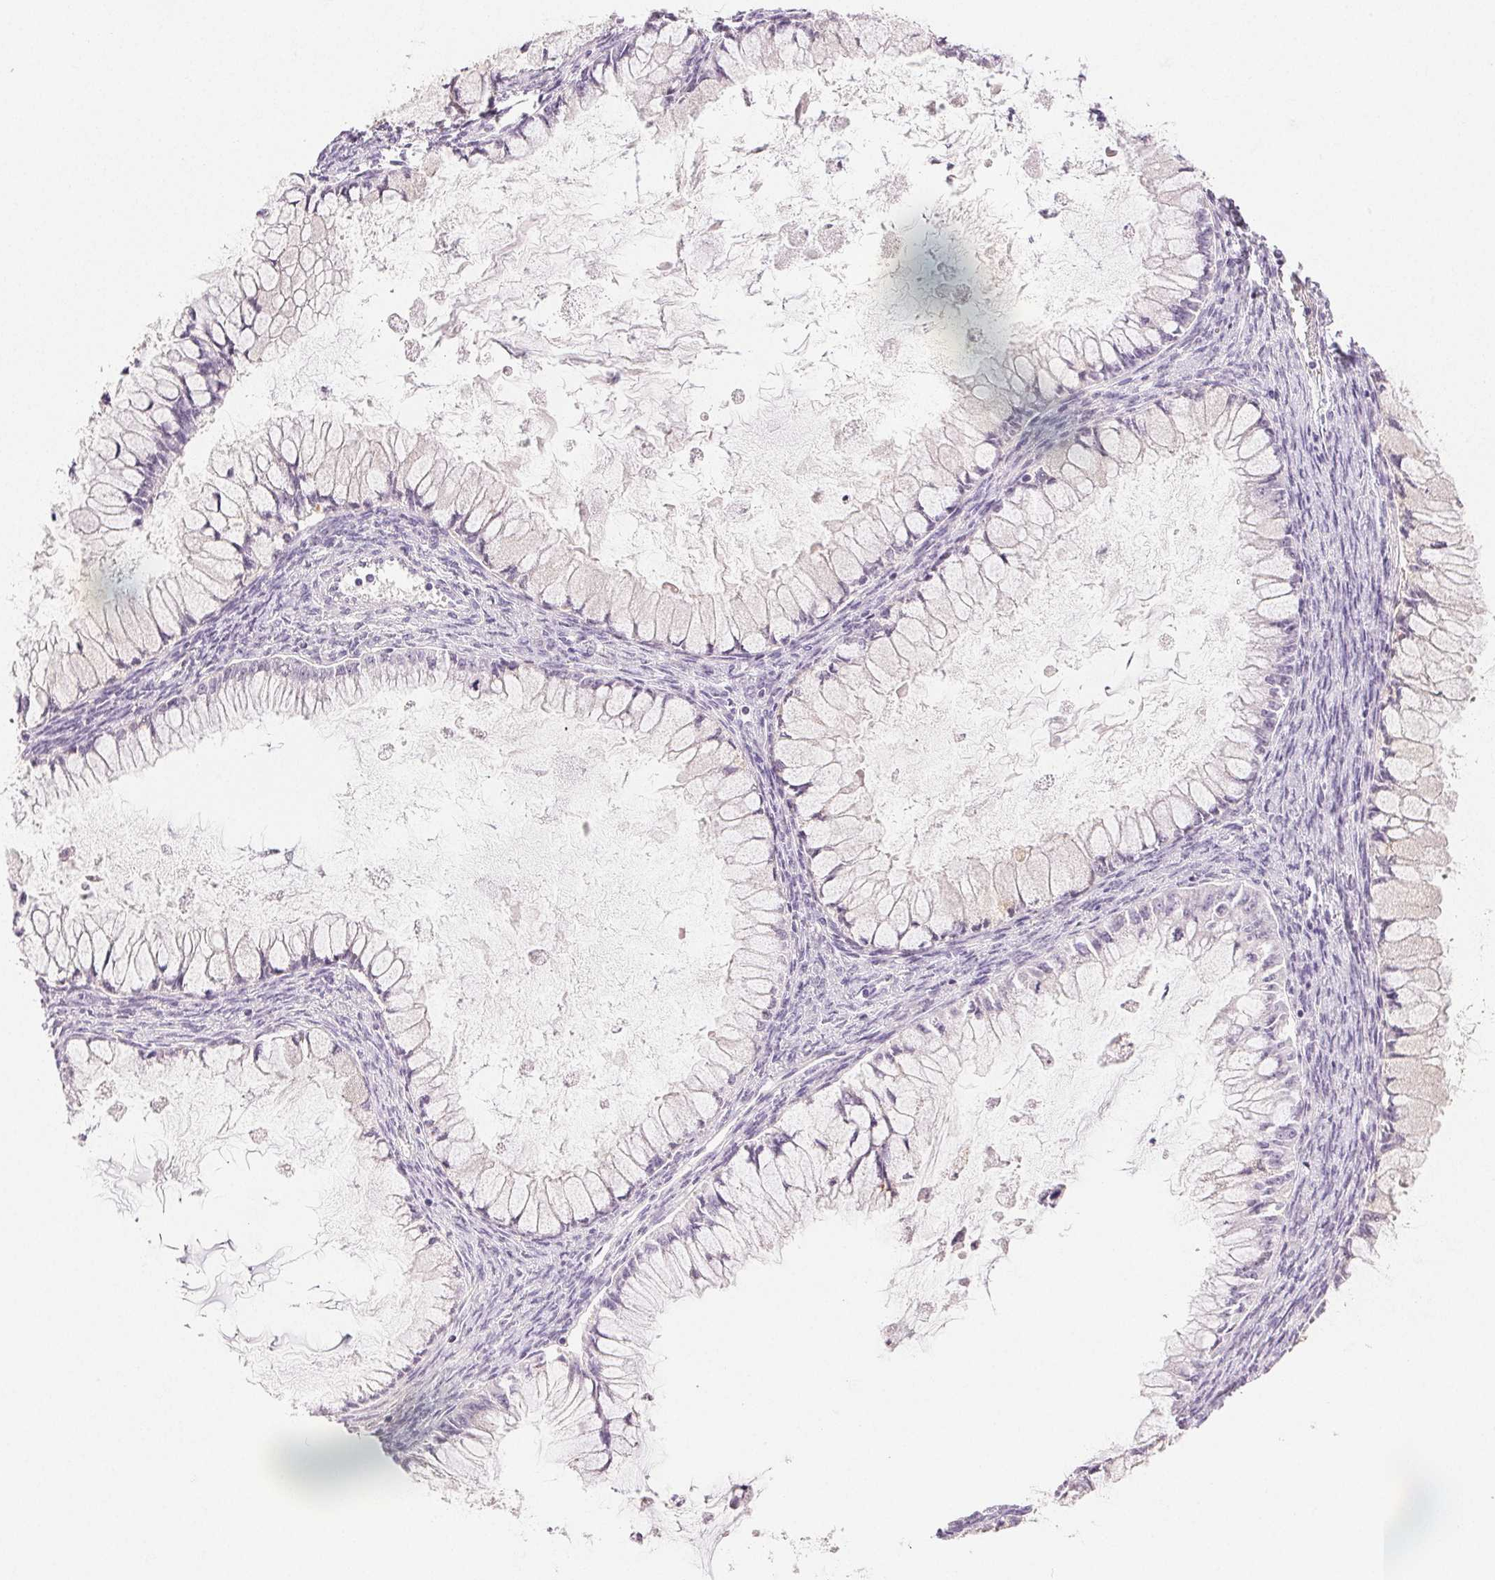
{"staining": {"intensity": "negative", "quantity": "none", "location": "none"}, "tissue": "ovarian cancer", "cell_type": "Tumor cells", "image_type": "cancer", "snomed": [{"axis": "morphology", "description": "Cystadenocarcinoma, mucinous, NOS"}, {"axis": "topography", "description": "Ovary"}], "caption": "IHC image of human ovarian cancer stained for a protein (brown), which exhibits no staining in tumor cells.", "gene": "SLC5A2", "patient": {"sex": "female", "age": 34}}